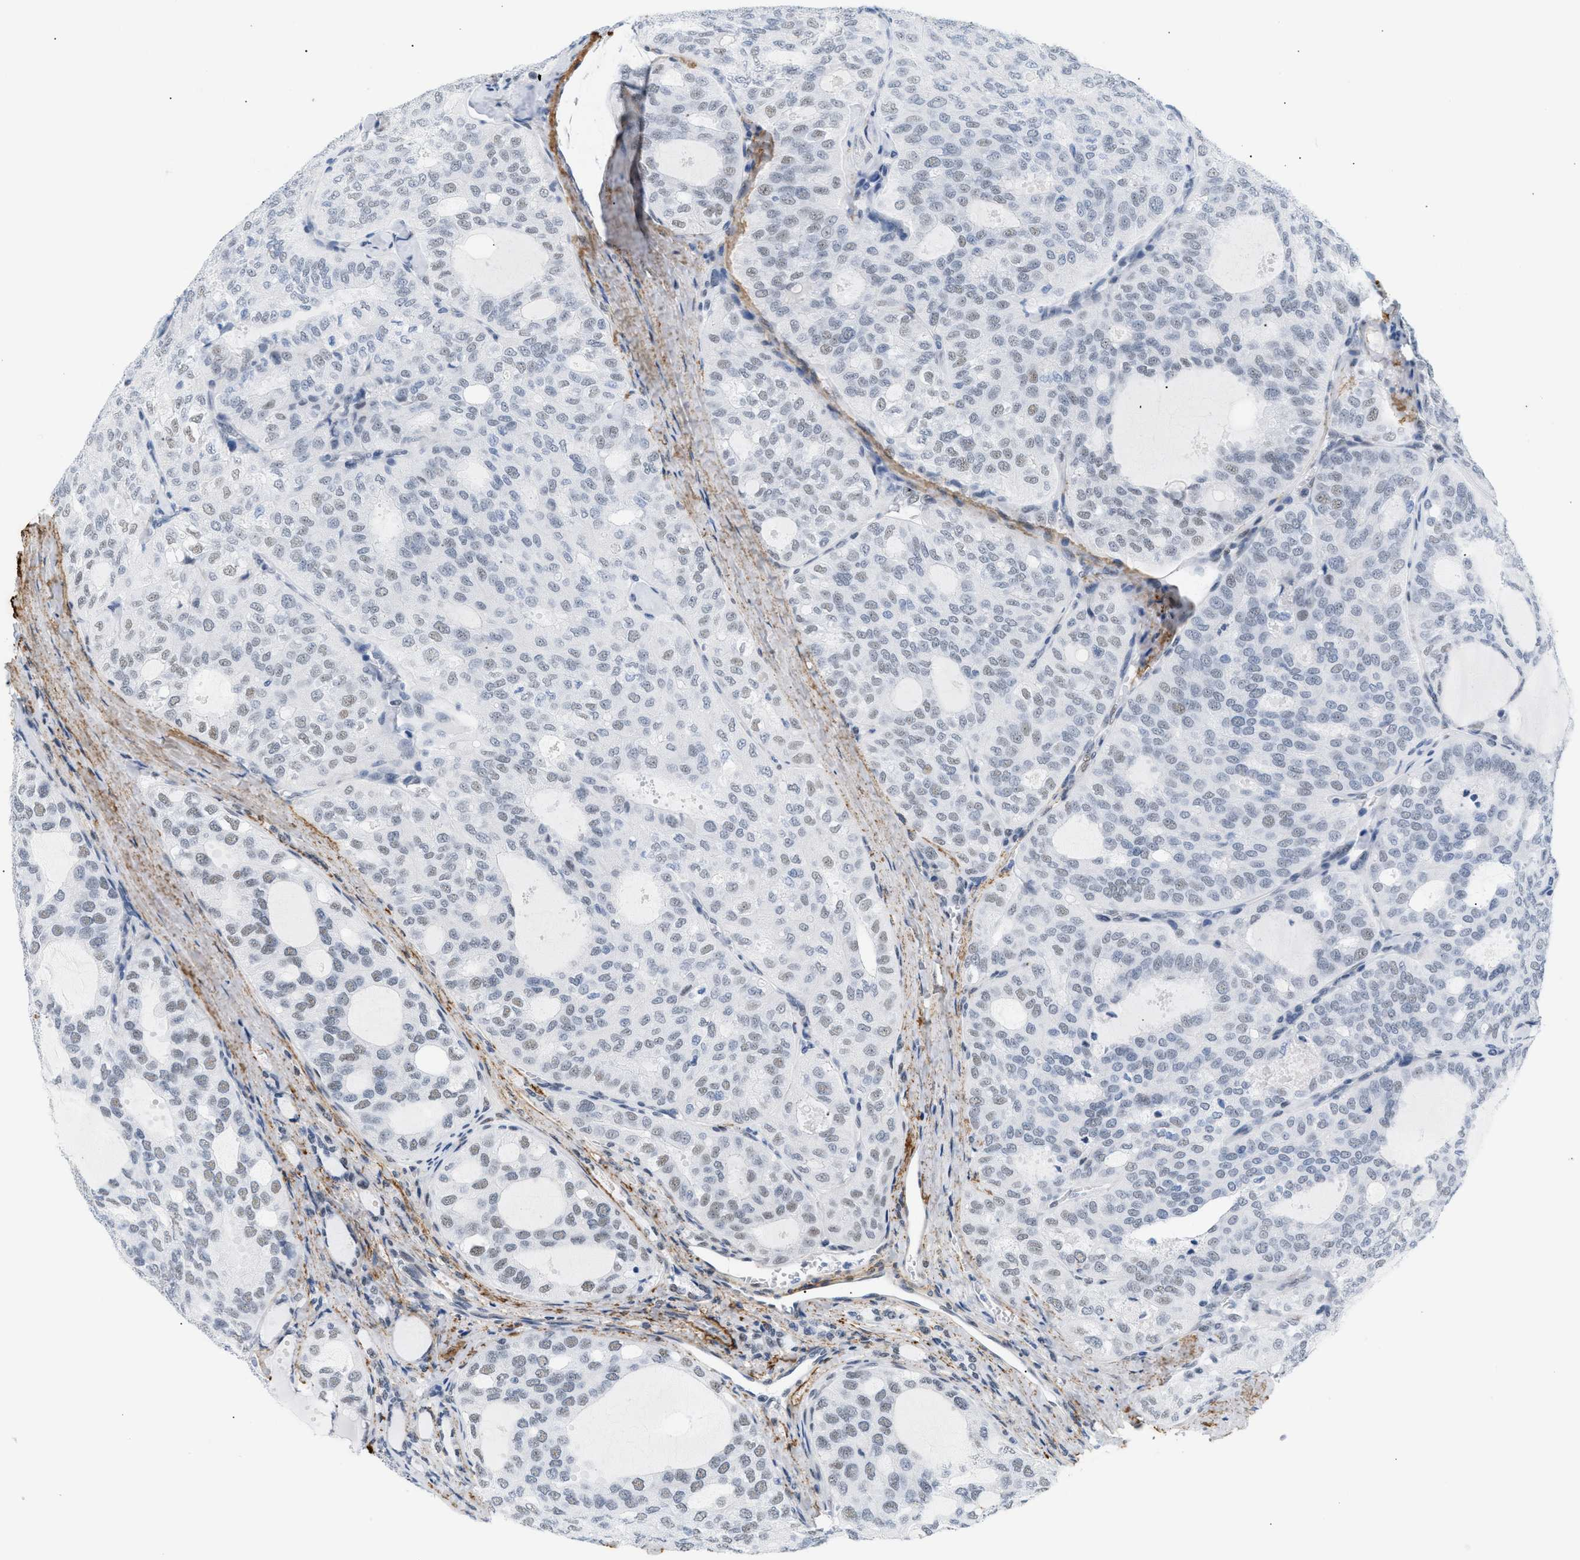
{"staining": {"intensity": "weak", "quantity": "<25%", "location": "nuclear"}, "tissue": "thyroid cancer", "cell_type": "Tumor cells", "image_type": "cancer", "snomed": [{"axis": "morphology", "description": "Follicular adenoma carcinoma, NOS"}, {"axis": "topography", "description": "Thyroid gland"}], "caption": "An image of human thyroid cancer (follicular adenoma carcinoma) is negative for staining in tumor cells.", "gene": "ELN", "patient": {"sex": "male", "age": 75}}